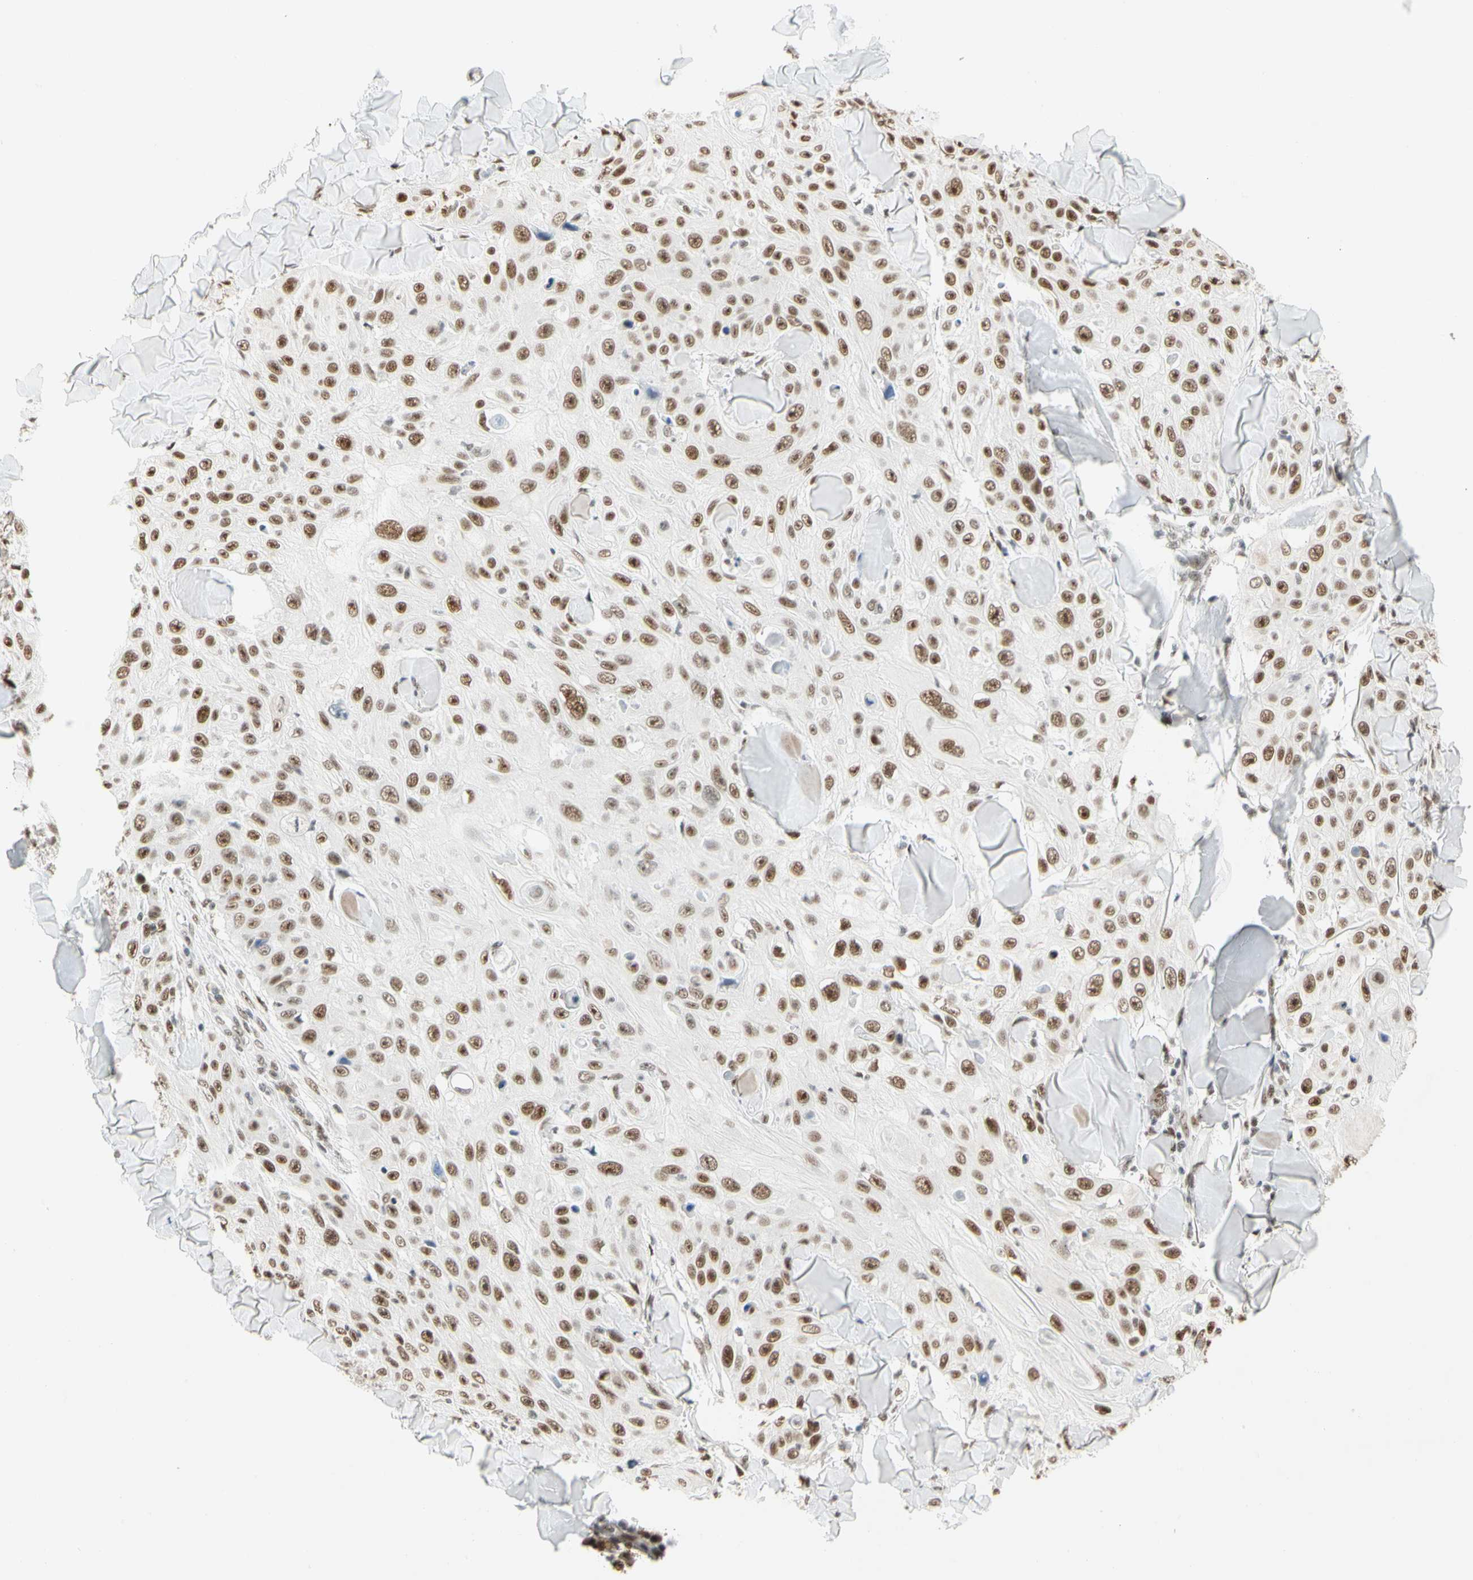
{"staining": {"intensity": "strong", "quantity": ">75%", "location": "nuclear"}, "tissue": "skin cancer", "cell_type": "Tumor cells", "image_type": "cancer", "snomed": [{"axis": "morphology", "description": "Squamous cell carcinoma, NOS"}, {"axis": "topography", "description": "Skin"}], "caption": "This image demonstrates immunohistochemistry (IHC) staining of human skin cancer, with high strong nuclear staining in about >75% of tumor cells.", "gene": "ZSCAN16", "patient": {"sex": "male", "age": 86}}